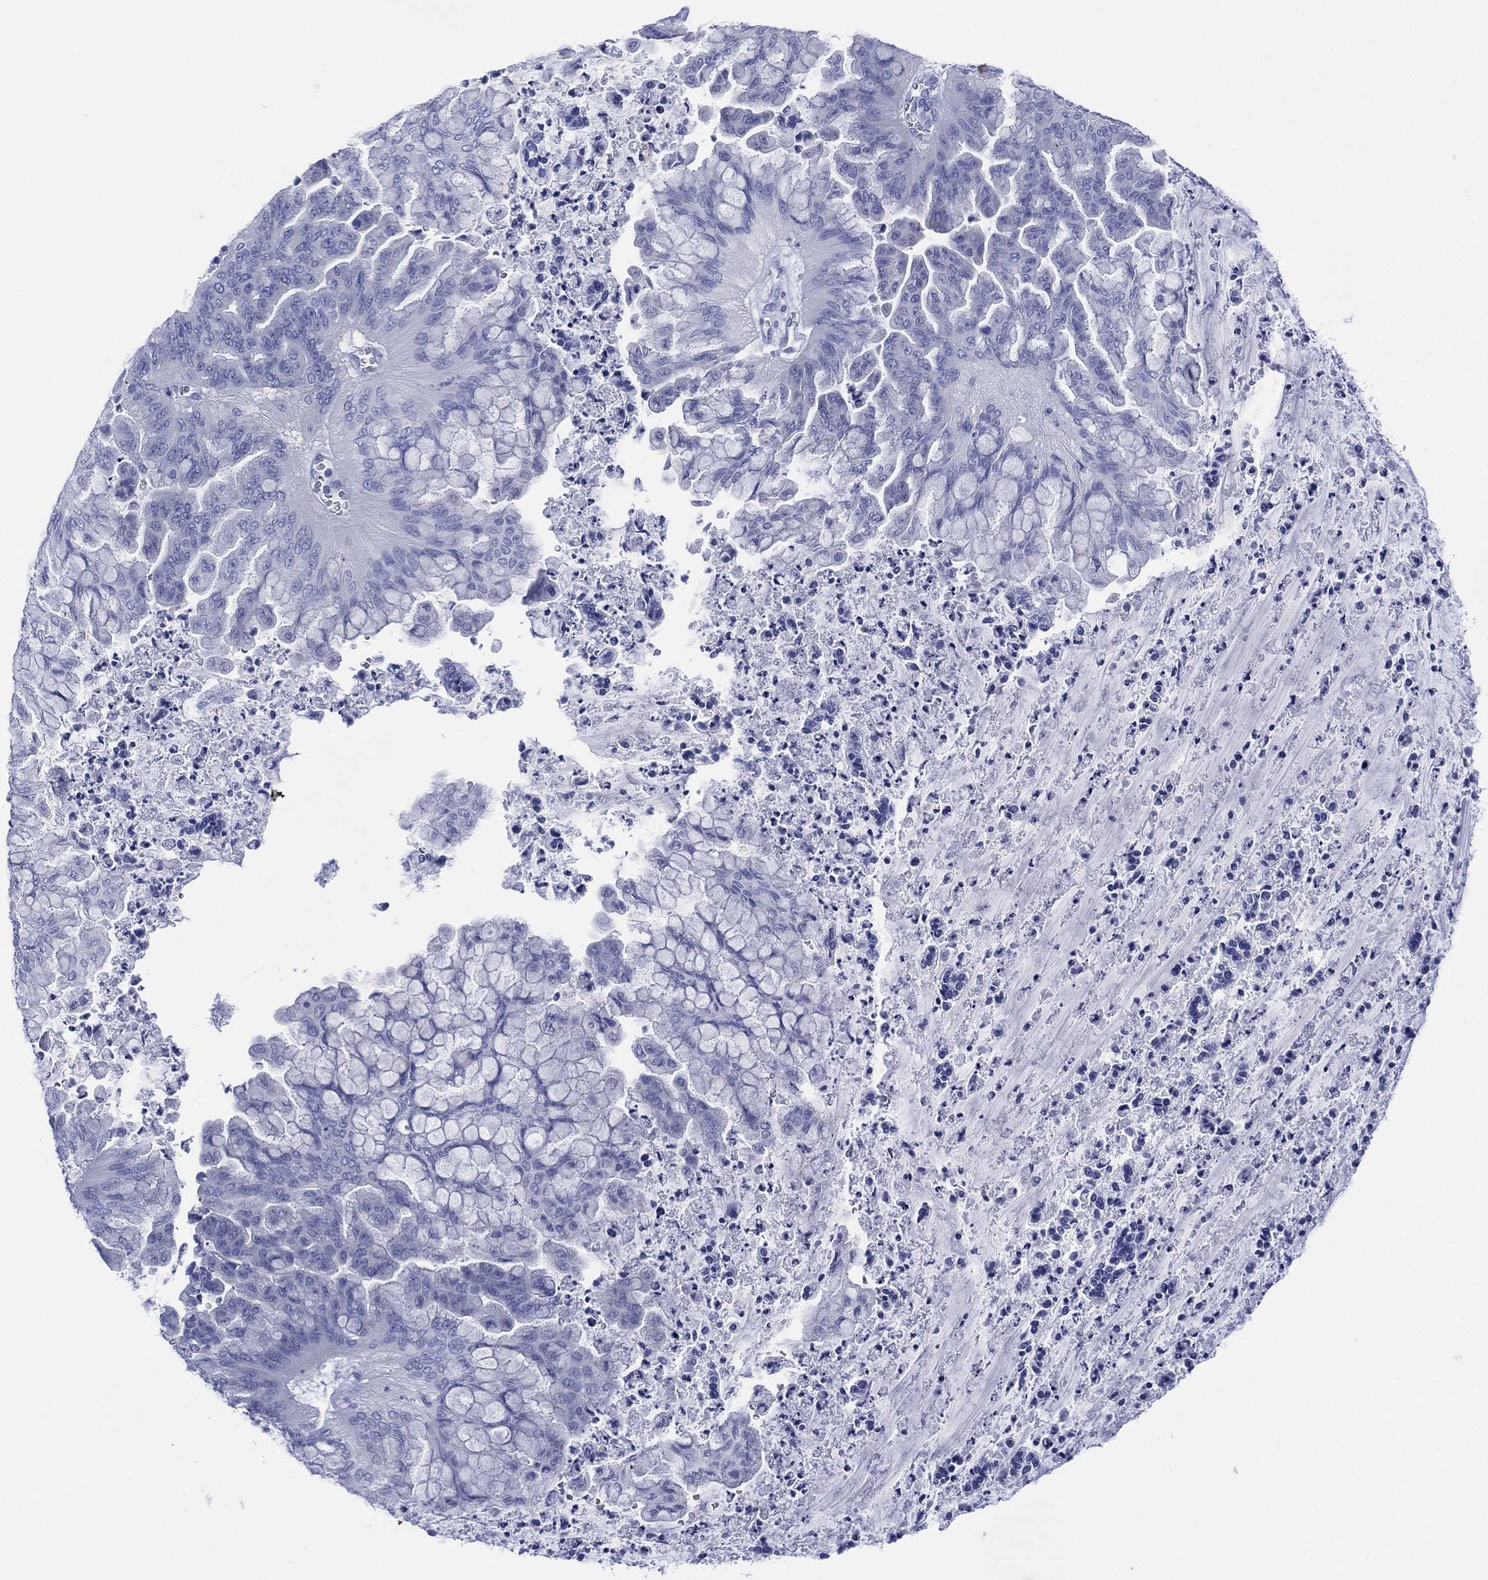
{"staining": {"intensity": "negative", "quantity": "none", "location": "none"}, "tissue": "ovarian cancer", "cell_type": "Tumor cells", "image_type": "cancer", "snomed": [{"axis": "morphology", "description": "Cystadenocarcinoma, mucinous, NOS"}, {"axis": "topography", "description": "Ovary"}], "caption": "Ovarian cancer was stained to show a protein in brown. There is no significant expression in tumor cells. Brightfield microscopy of immunohistochemistry stained with DAB (brown) and hematoxylin (blue), captured at high magnification.", "gene": "DSG1", "patient": {"sex": "female", "age": 67}}